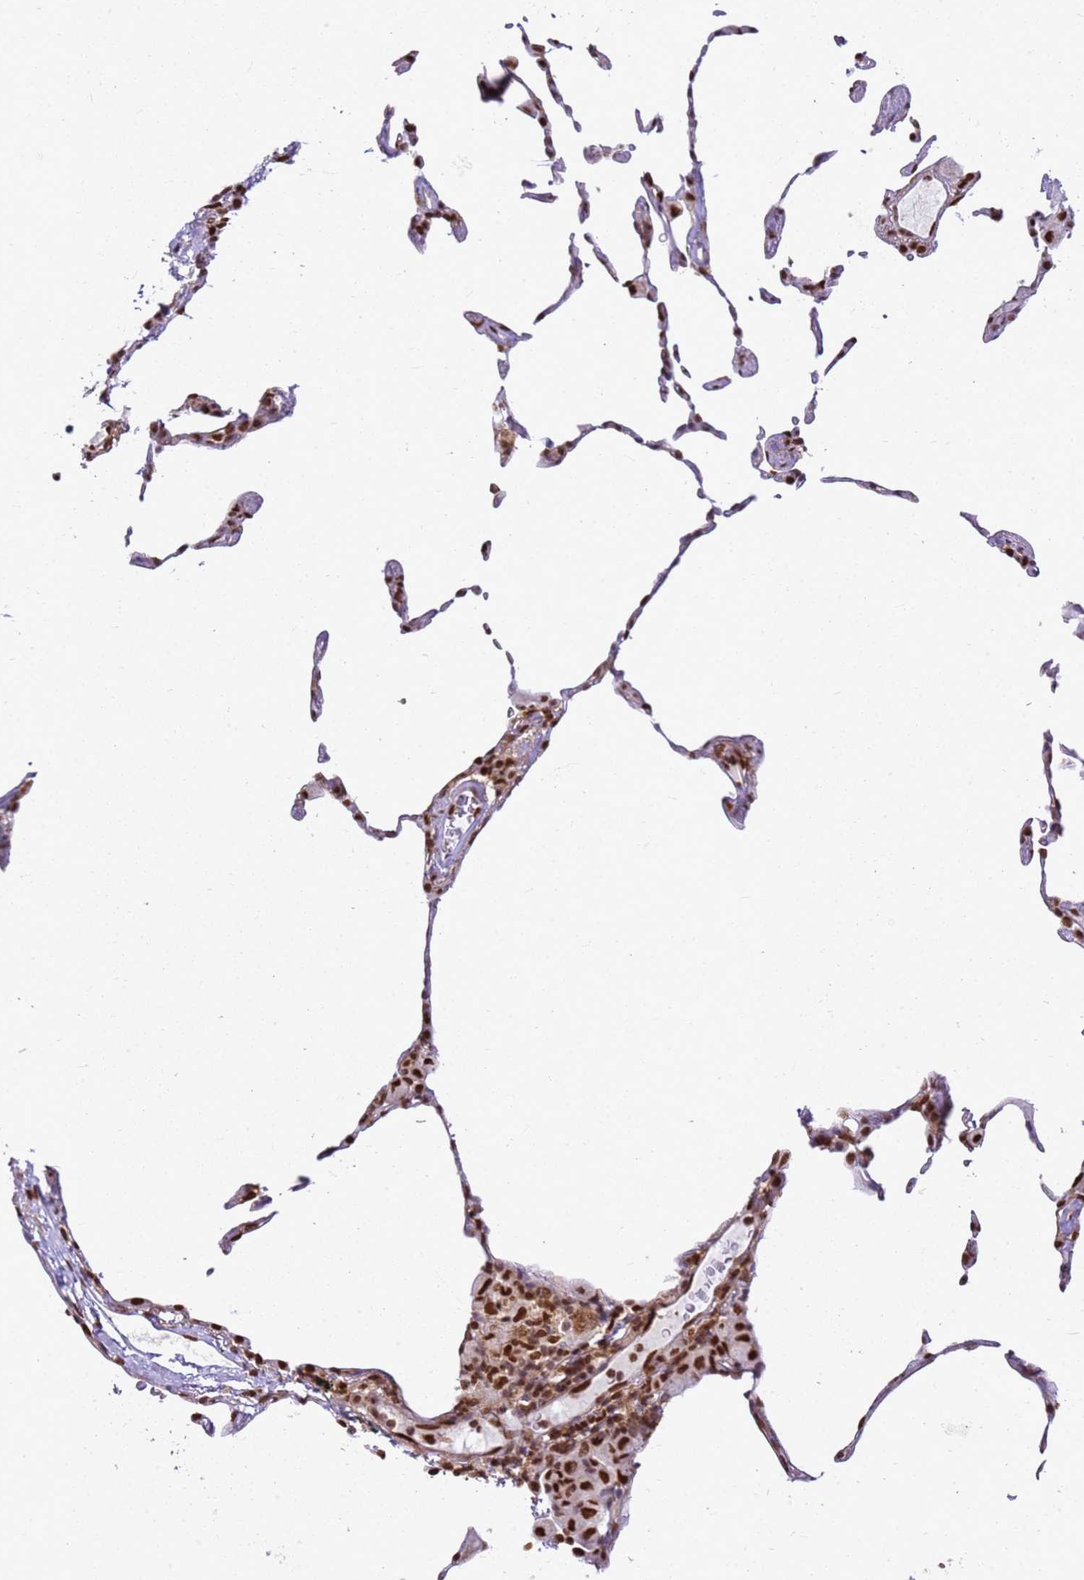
{"staining": {"intensity": "moderate", "quantity": "25%-75%", "location": "nuclear"}, "tissue": "lung", "cell_type": "Alveolar cells", "image_type": "normal", "snomed": [{"axis": "morphology", "description": "Normal tissue, NOS"}, {"axis": "topography", "description": "Lung"}], "caption": "Immunohistochemical staining of normal human lung reveals 25%-75% levels of moderate nuclear protein positivity in approximately 25%-75% of alveolar cells.", "gene": "APEX1", "patient": {"sex": "female", "age": 57}}